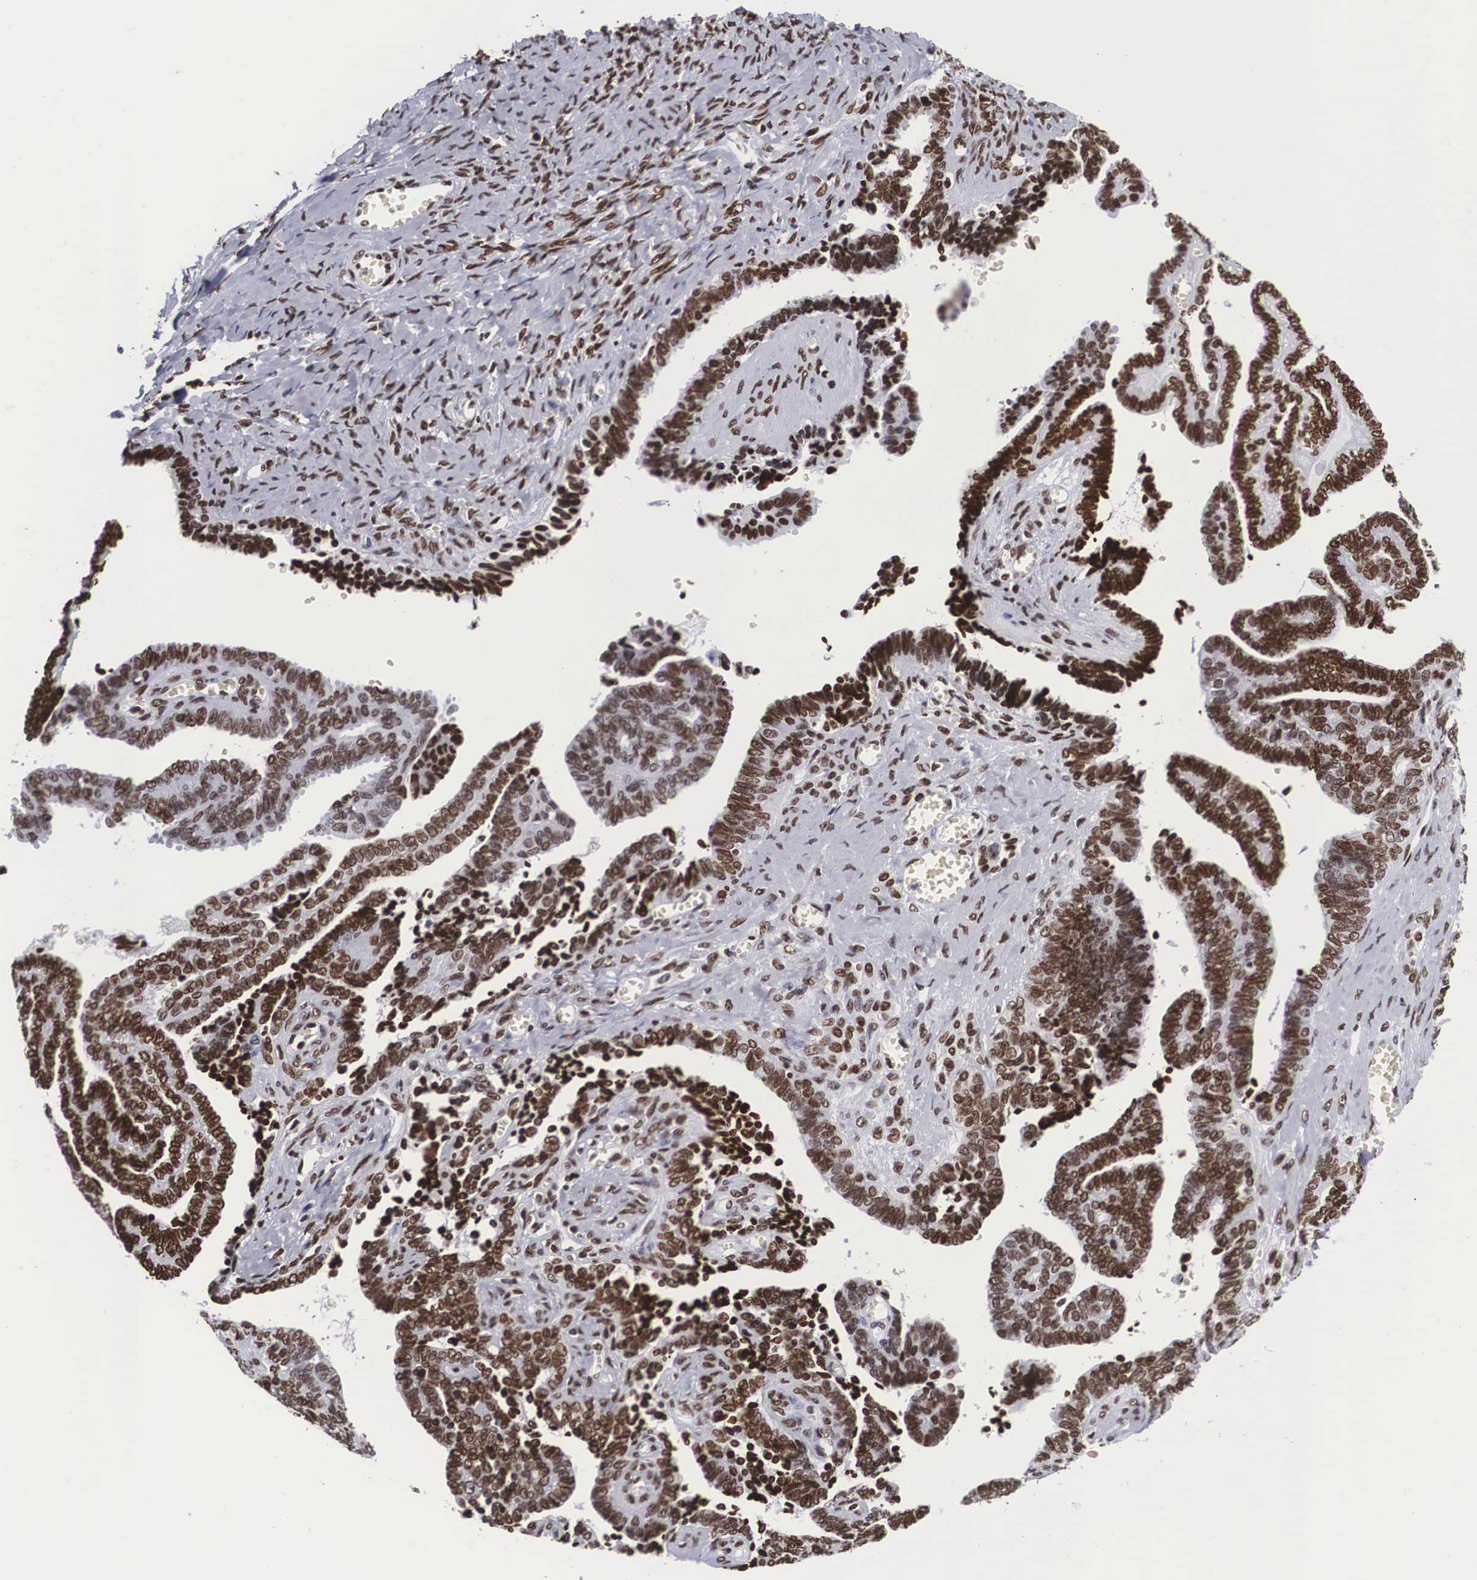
{"staining": {"intensity": "strong", "quantity": ">75%", "location": "nuclear"}, "tissue": "ovarian cancer", "cell_type": "Tumor cells", "image_type": "cancer", "snomed": [{"axis": "morphology", "description": "Cystadenocarcinoma, serous, NOS"}, {"axis": "topography", "description": "Ovary"}], "caption": "Immunohistochemistry histopathology image of neoplastic tissue: ovarian serous cystadenocarcinoma stained using immunohistochemistry displays high levels of strong protein expression localized specifically in the nuclear of tumor cells, appearing as a nuclear brown color.", "gene": "MECP2", "patient": {"sex": "female", "age": 71}}